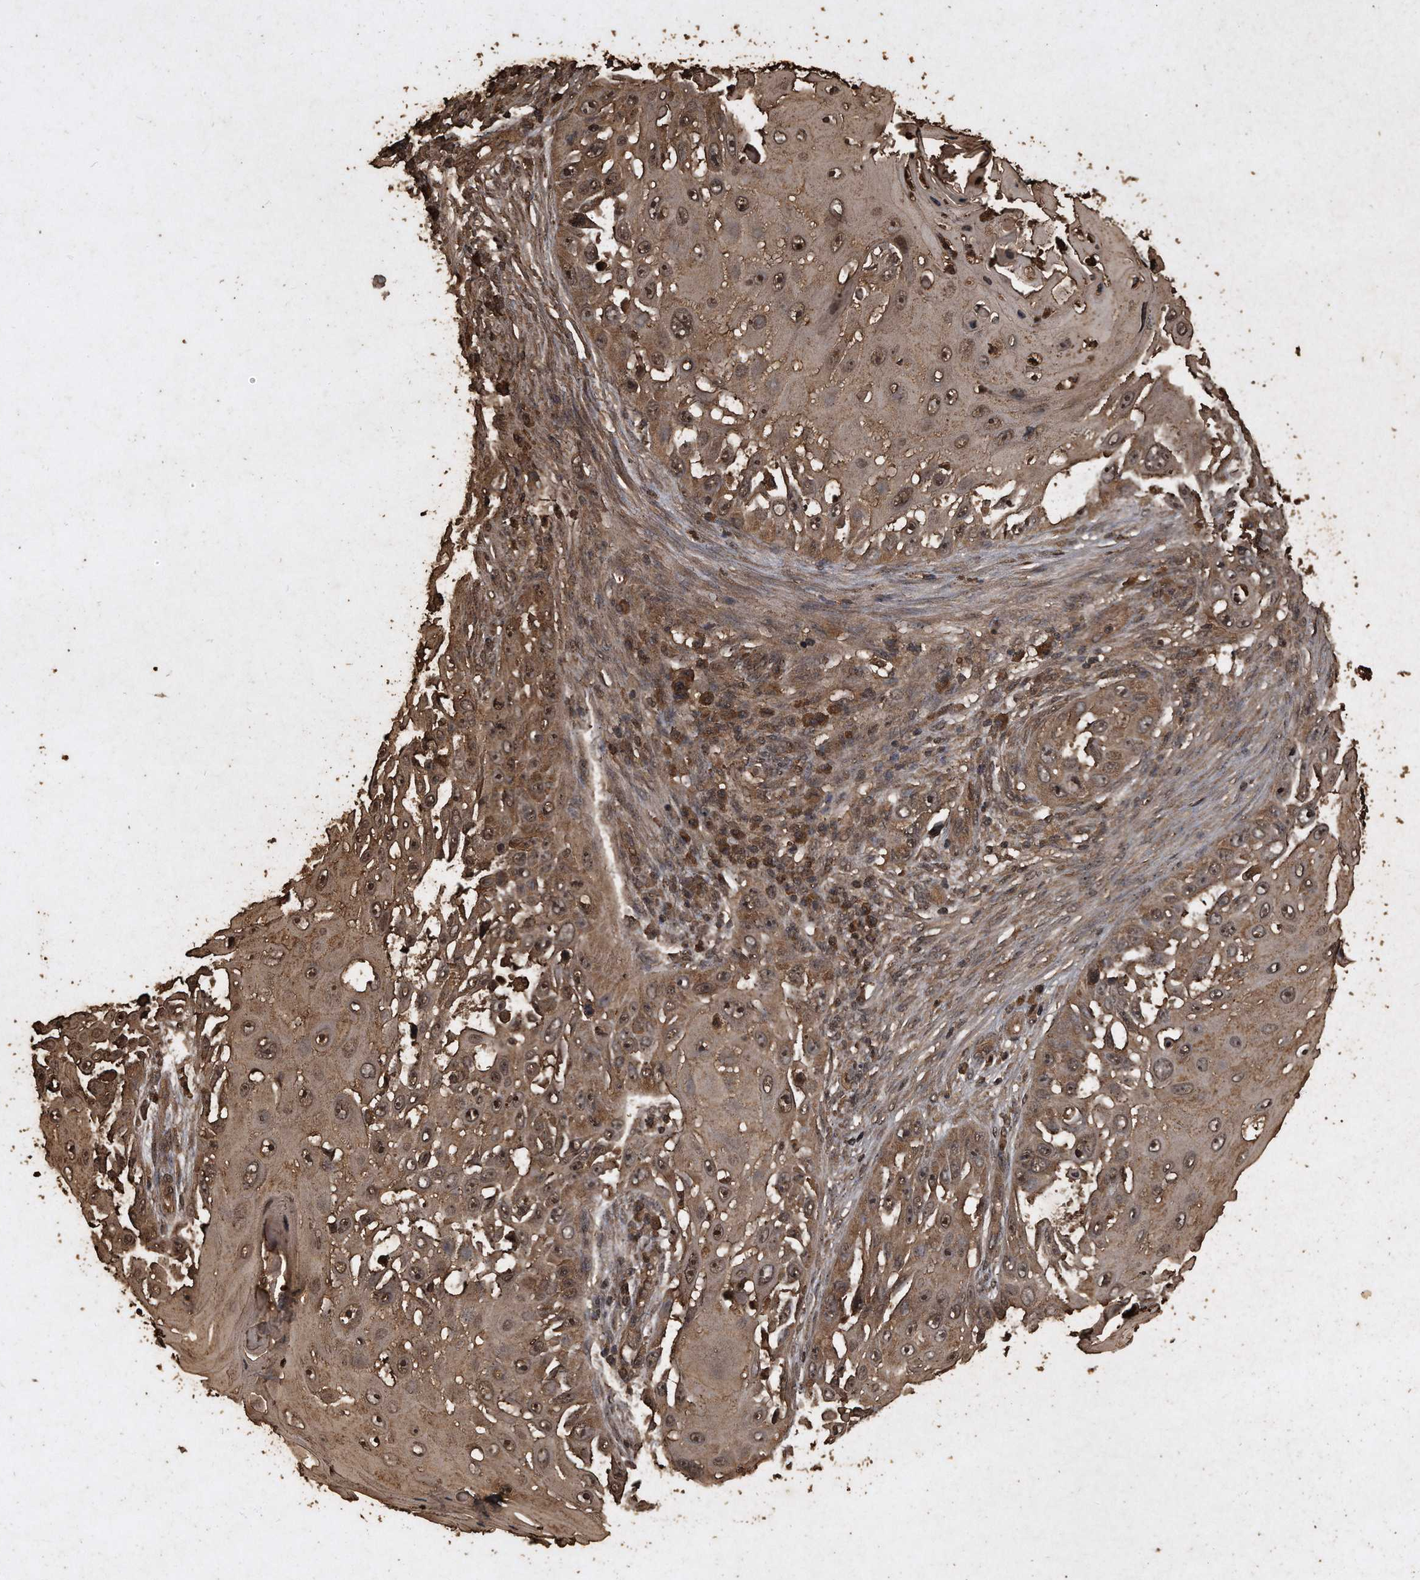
{"staining": {"intensity": "strong", "quantity": "25%-75%", "location": "cytoplasmic/membranous,nuclear"}, "tissue": "skin cancer", "cell_type": "Tumor cells", "image_type": "cancer", "snomed": [{"axis": "morphology", "description": "Squamous cell carcinoma, NOS"}, {"axis": "topography", "description": "Skin"}], "caption": "Skin cancer (squamous cell carcinoma) was stained to show a protein in brown. There is high levels of strong cytoplasmic/membranous and nuclear positivity in approximately 25%-75% of tumor cells. (DAB (3,3'-diaminobenzidine) IHC with brightfield microscopy, high magnification).", "gene": "CFLAR", "patient": {"sex": "female", "age": 44}}